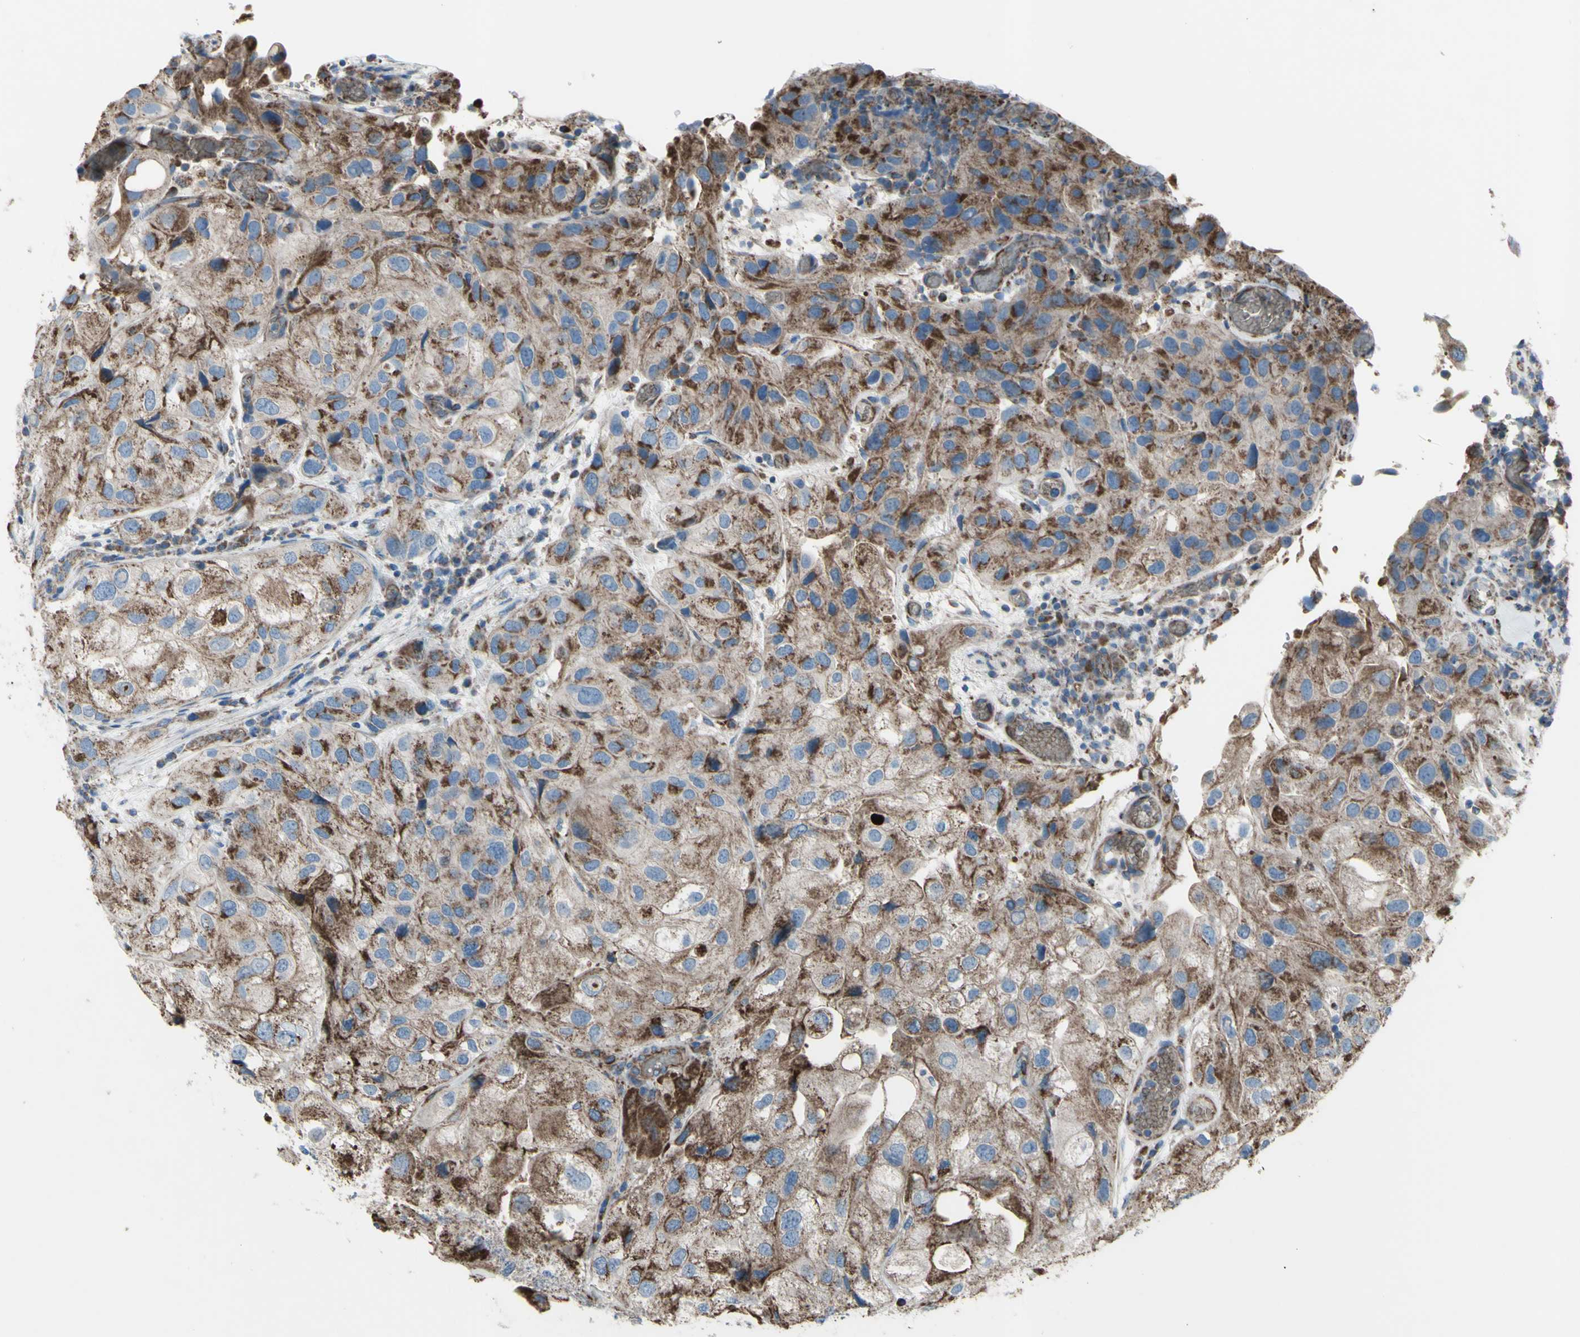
{"staining": {"intensity": "moderate", "quantity": ">75%", "location": "cytoplasmic/membranous"}, "tissue": "urothelial cancer", "cell_type": "Tumor cells", "image_type": "cancer", "snomed": [{"axis": "morphology", "description": "Urothelial carcinoma, High grade"}, {"axis": "topography", "description": "Urinary bladder"}], "caption": "Brown immunohistochemical staining in human high-grade urothelial carcinoma exhibits moderate cytoplasmic/membranous expression in approximately >75% of tumor cells.", "gene": "EMC7", "patient": {"sex": "female", "age": 64}}